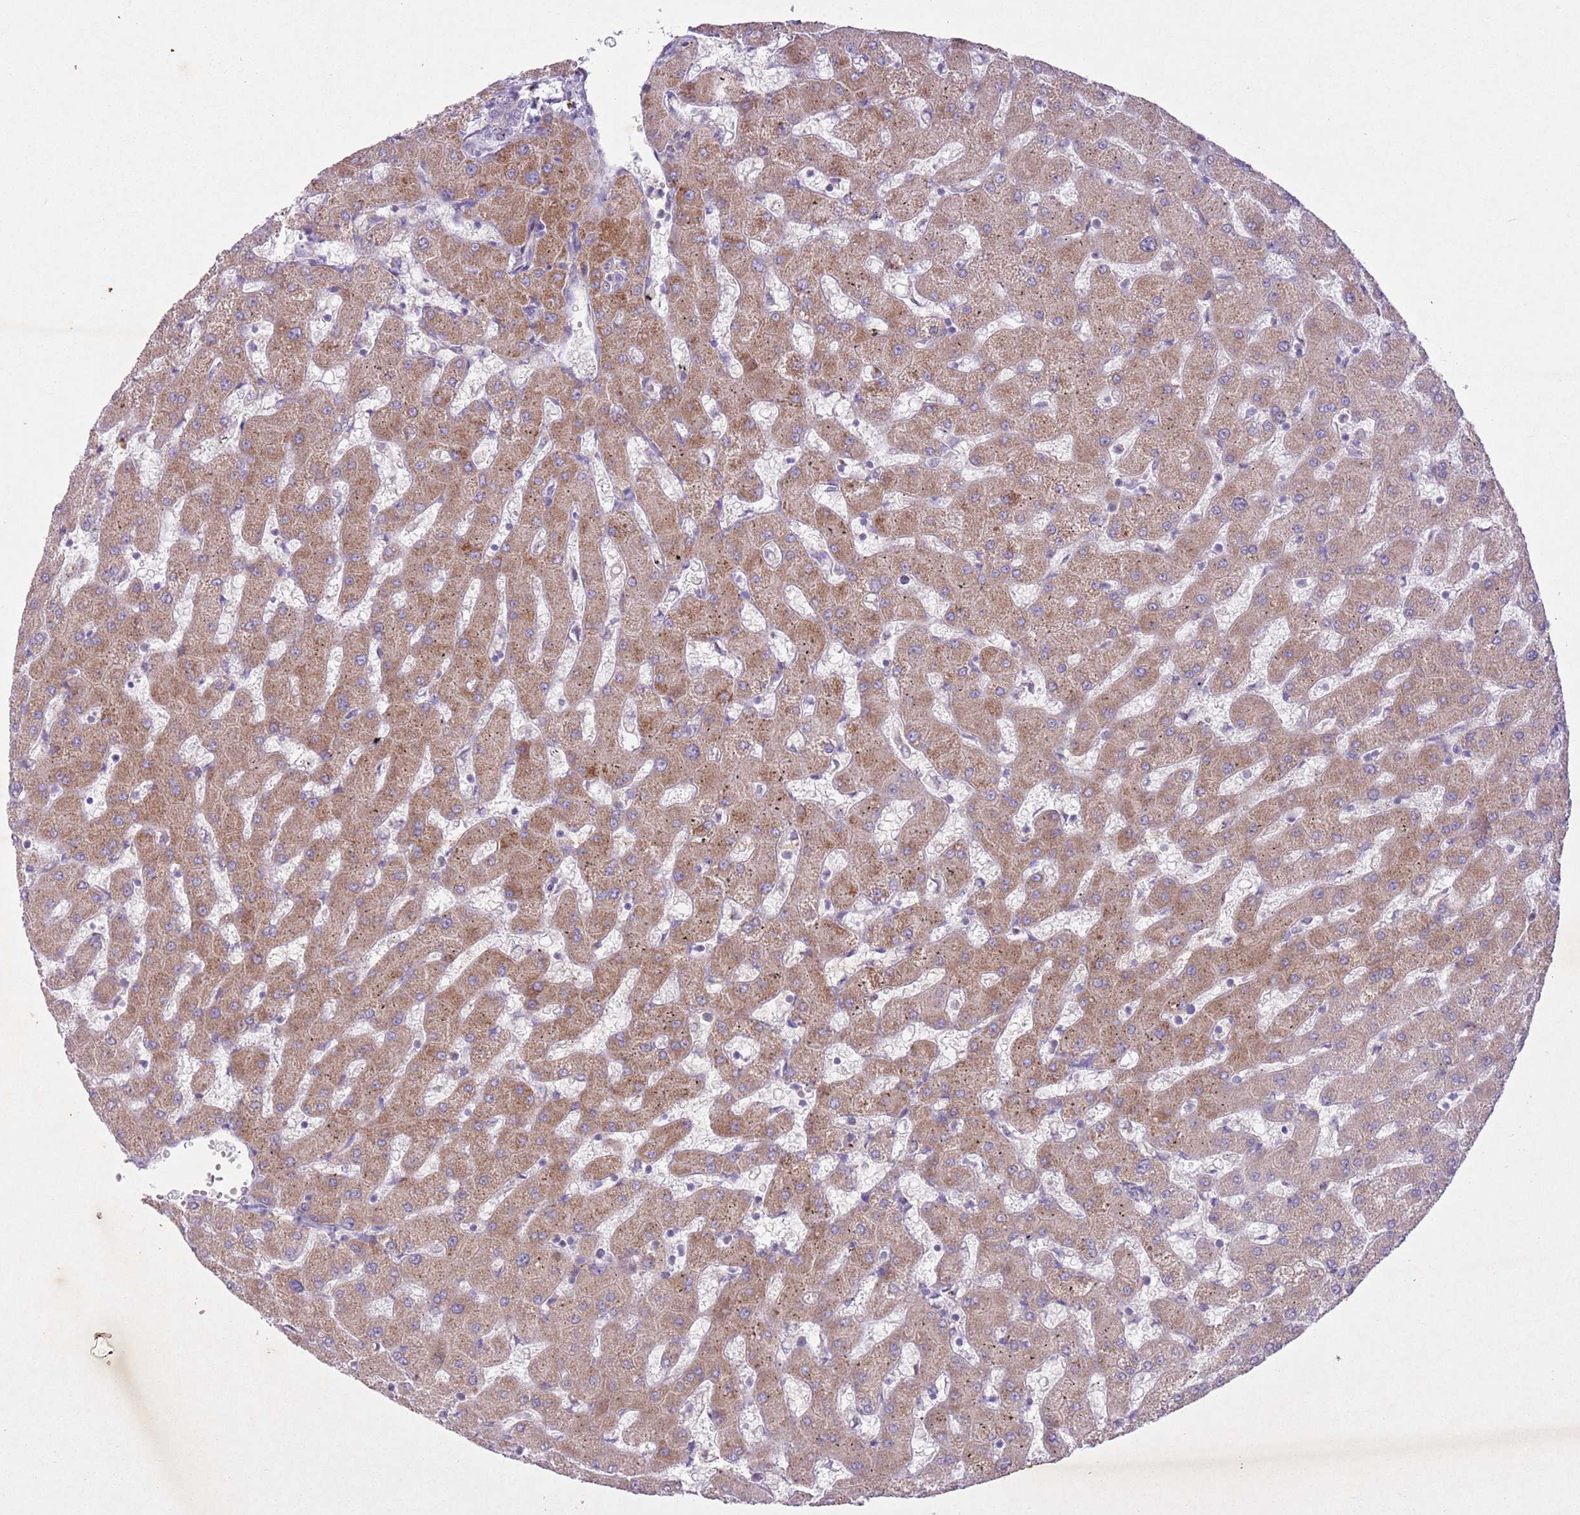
{"staining": {"intensity": "negative", "quantity": "none", "location": "none"}, "tissue": "liver", "cell_type": "Cholangiocytes", "image_type": "normal", "snomed": [{"axis": "morphology", "description": "Normal tissue, NOS"}, {"axis": "topography", "description": "Liver"}], "caption": "This image is of normal liver stained with immunohistochemistry (IHC) to label a protein in brown with the nuclei are counter-stained blue. There is no positivity in cholangiocytes.", "gene": "CCNI", "patient": {"sex": "female", "age": 63}}